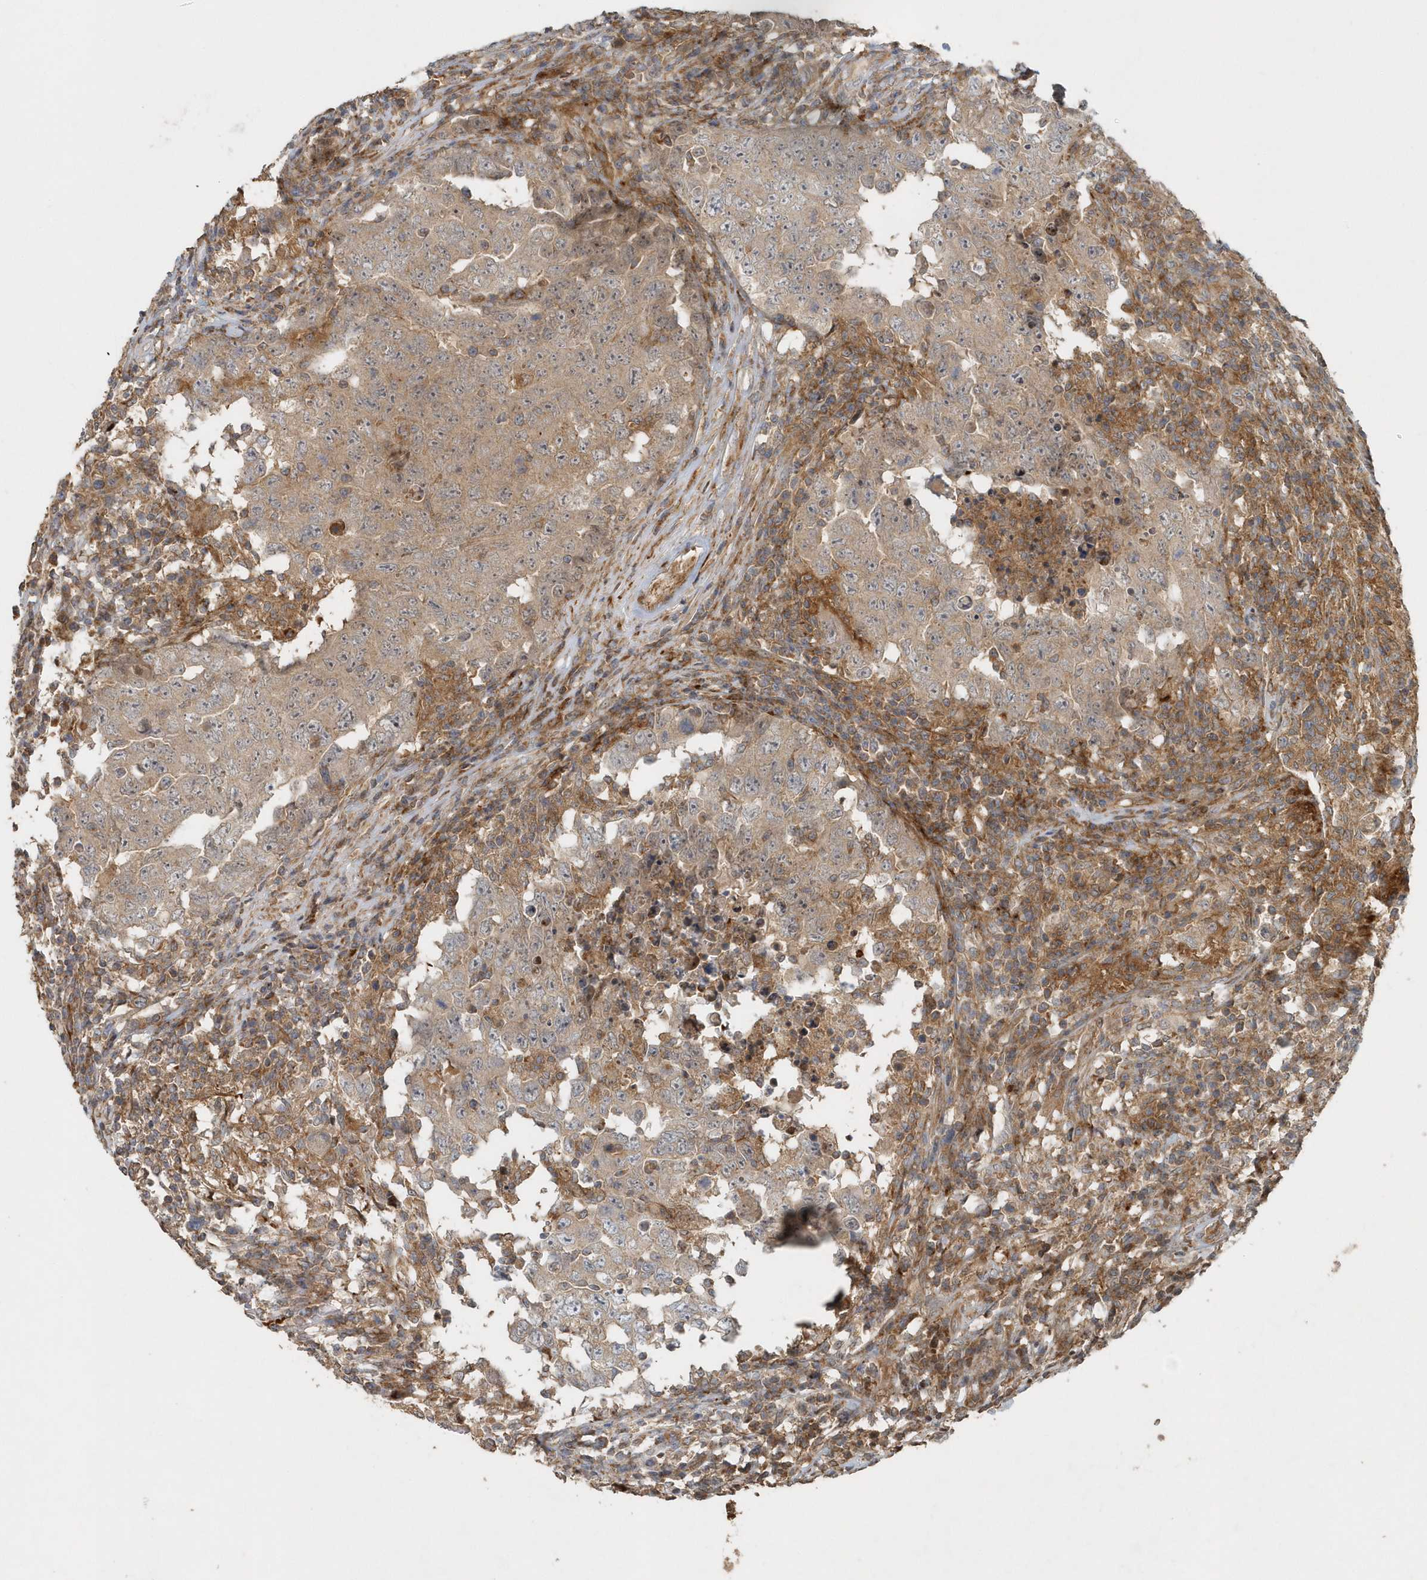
{"staining": {"intensity": "weak", "quantity": ">75%", "location": "cytoplasmic/membranous"}, "tissue": "testis cancer", "cell_type": "Tumor cells", "image_type": "cancer", "snomed": [{"axis": "morphology", "description": "Carcinoma, Embryonal, NOS"}, {"axis": "topography", "description": "Testis"}], "caption": "Immunohistochemical staining of human testis cancer exhibits low levels of weak cytoplasmic/membranous protein staining in approximately >75% of tumor cells. (DAB (3,3'-diaminobenzidine) = brown stain, brightfield microscopy at high magnification).", "gene": "MMUT", "patient": {"sex": "male", "age": 26}}